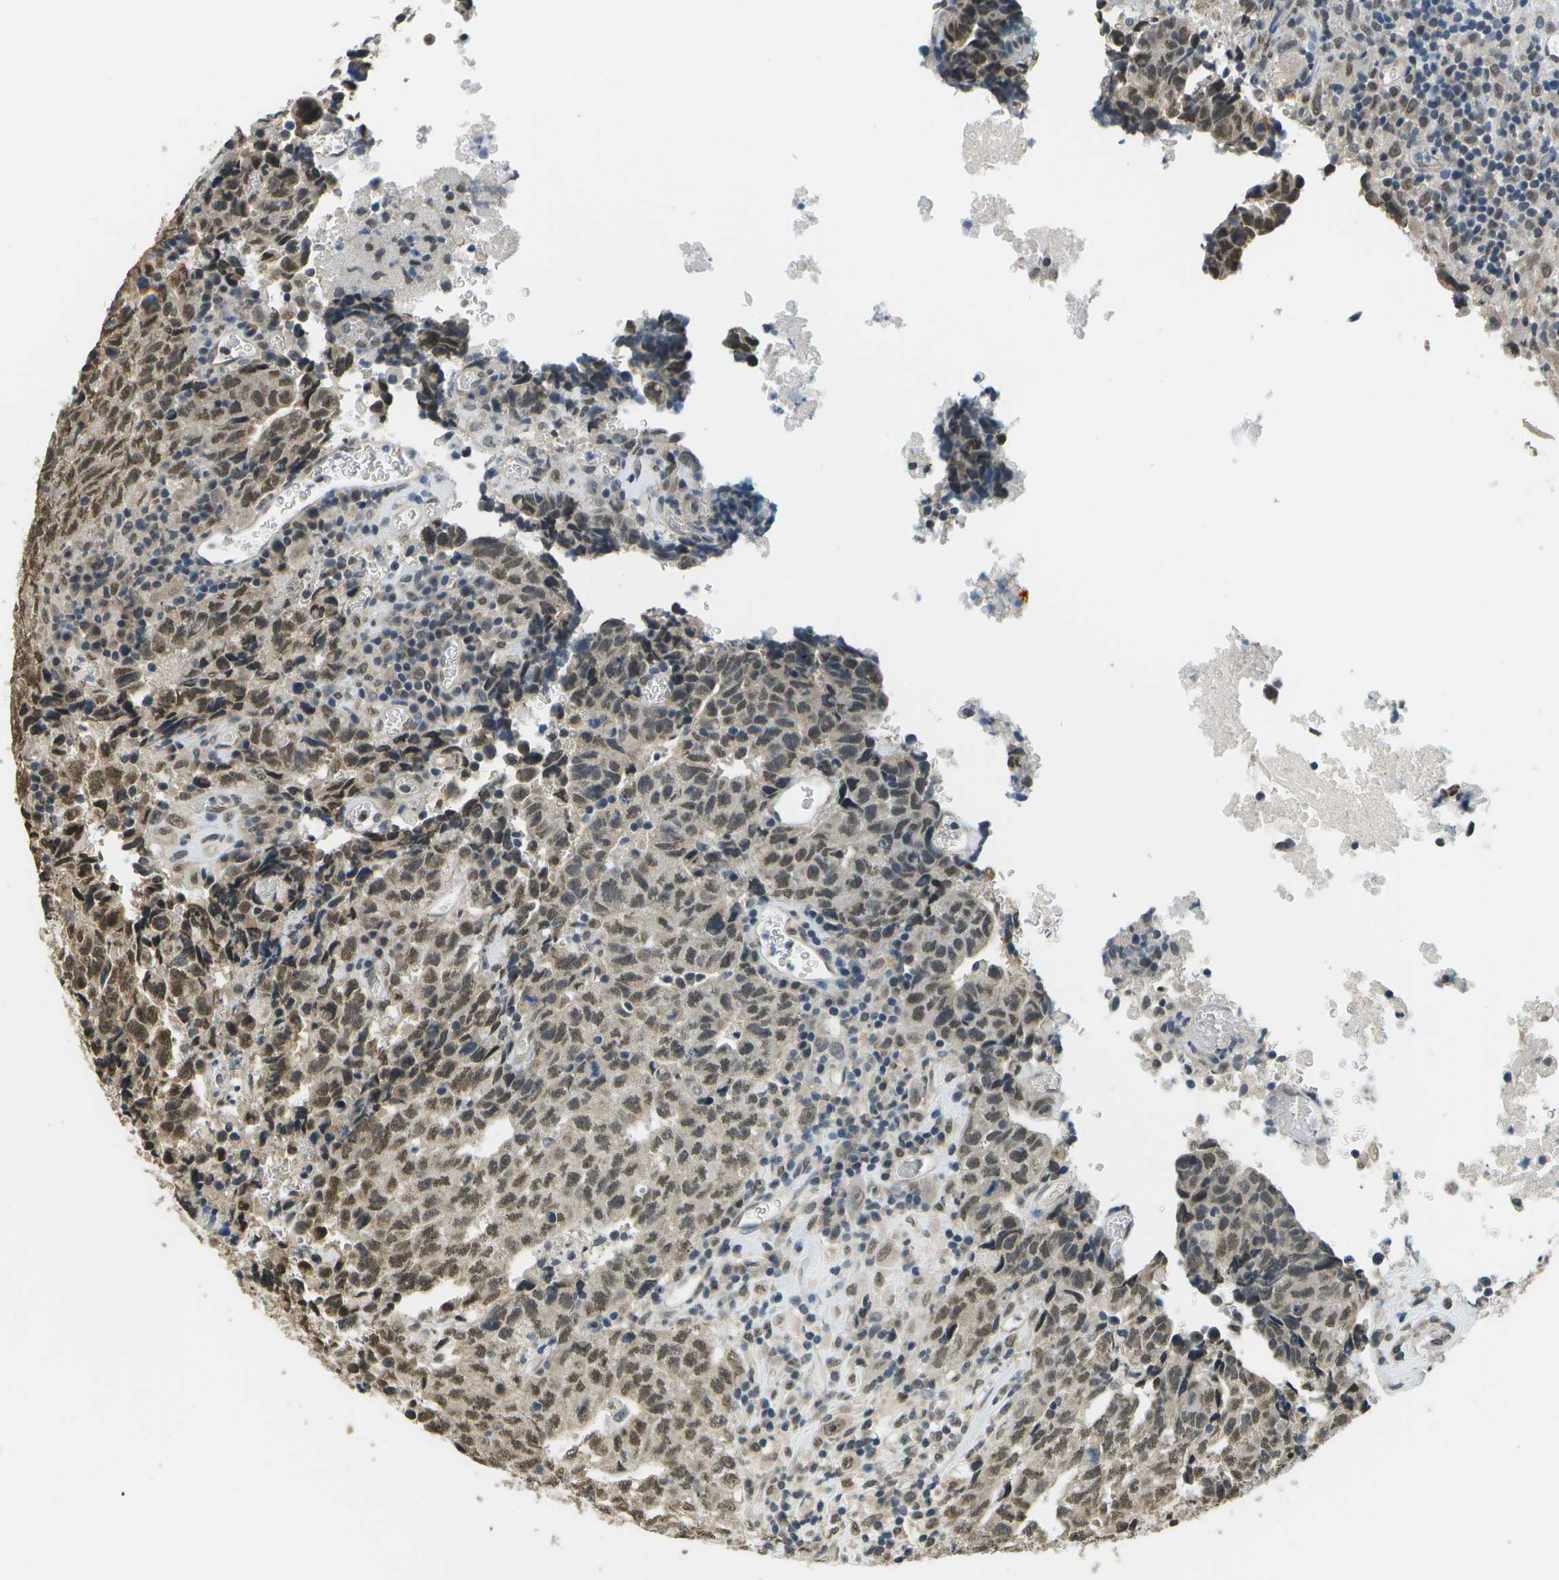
{"staining": {"intensity": "moderate", "quantity": ">75%", "location": "nuclear"}, "tissue": "testis cancer", "cell_type": "Tumor cells", "image_type": "cancer", "snomed": [{"axis": "morphology", "description": "Necrosis, NOS"}, {"axis": "morphology", "description": "Carcinoma, Embryonal, NOS"}, {"axis": "topography", "description": "Testis"}], "caption": "This photomicrograph displays IHC staining of embryonal carcinoma (testis), with medium moderate nuclear expression in about >75% of tumor cells.", "gene": "ABL2", "patient": {"sex": "male", "age": 19}}